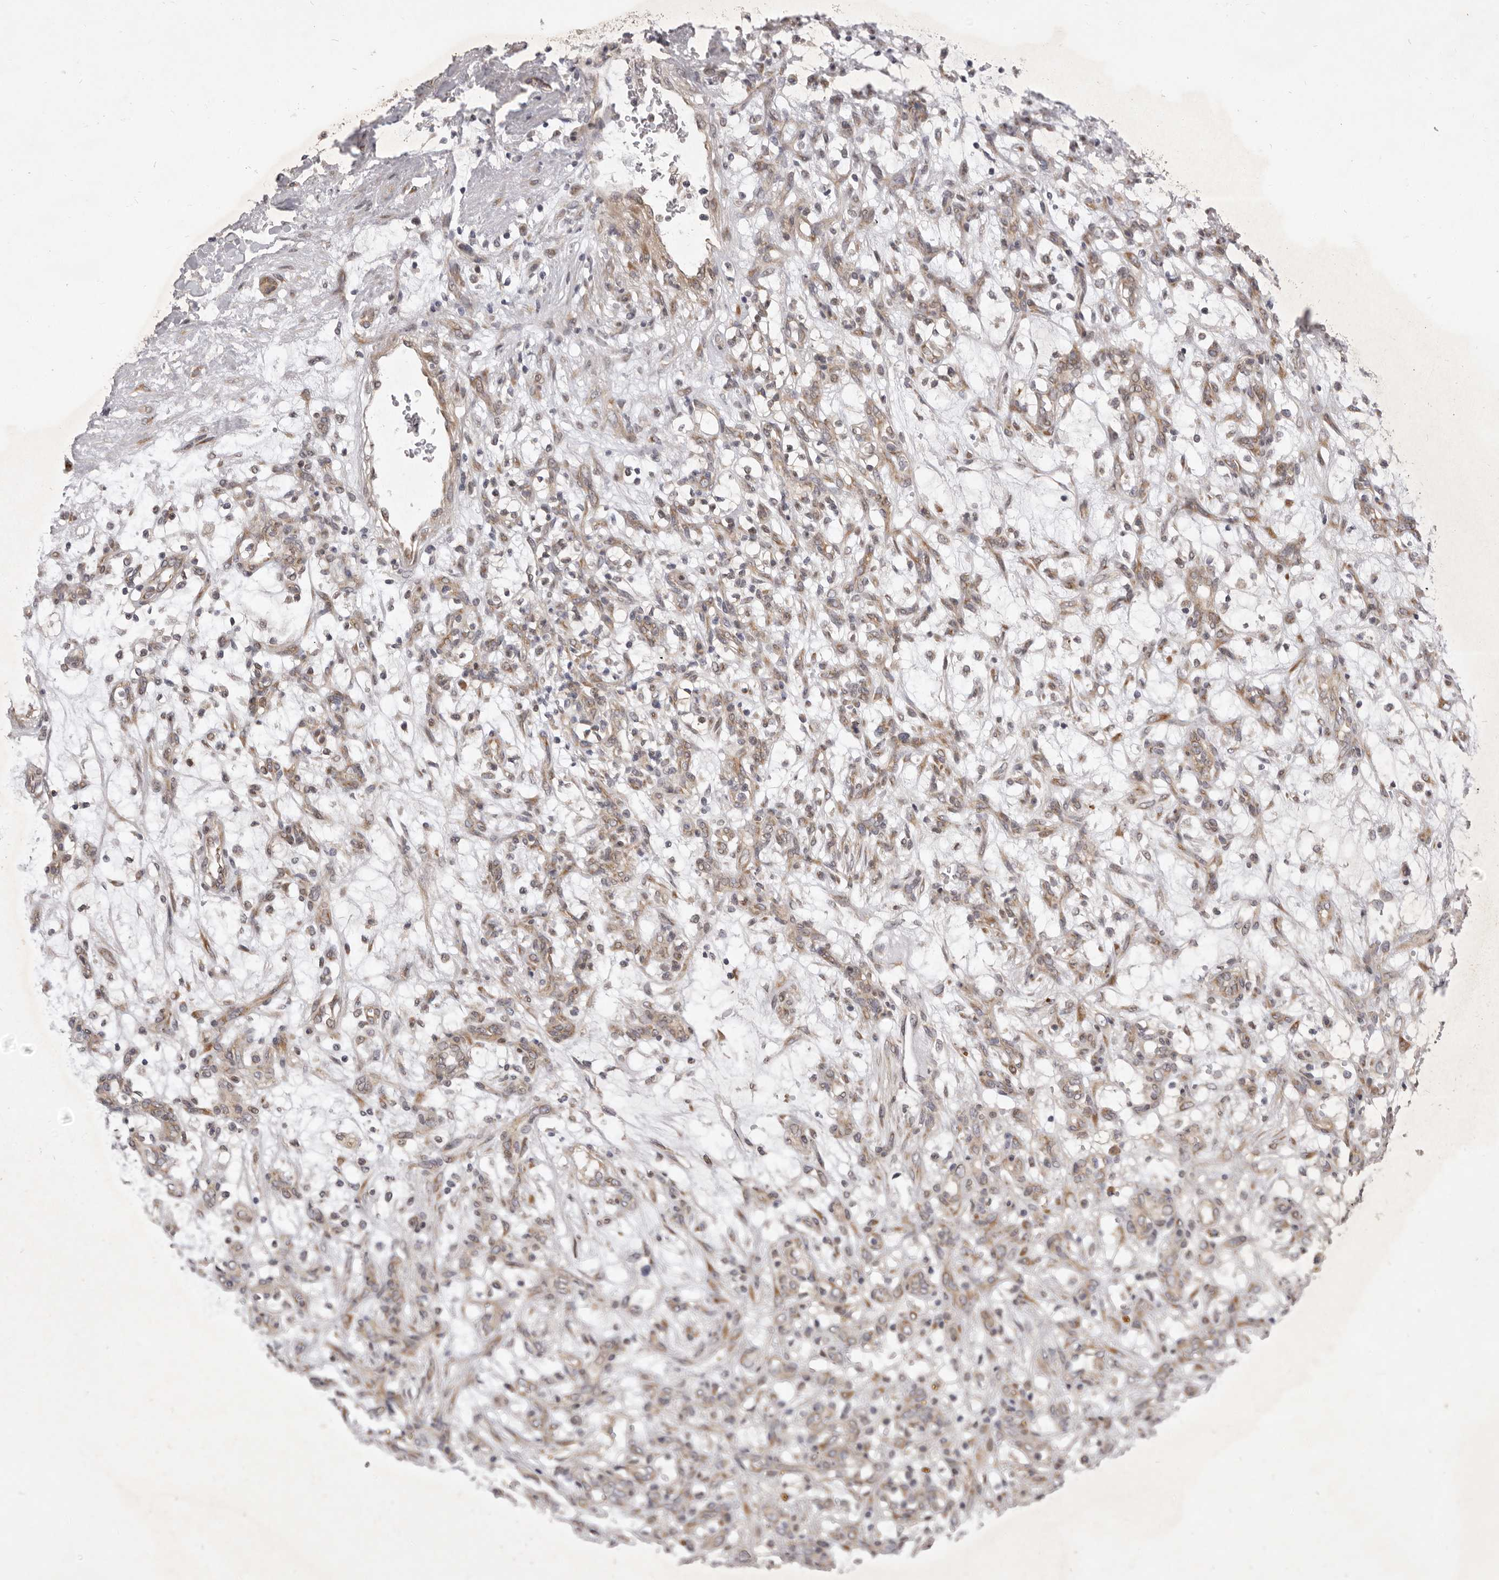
{"staining": {"intensity": "weak", "quantity": "<25%", "location": "cytoplasmic/membranous"}, "tissue": "renal cancer", "cell_type": "Tumor cells", "image_type": "cancer", "snomed": [{"axis": "morphology", "description": "Adenocarcinoma, NOS"}, {"axis": "topography", "description": "Kidney"}], "caption": "Immunohistochemical staining of human adenocarcinoma (renal) displays no significant staining in tumor cells.", "gene": "TBC1D8B", "patient": {"sex": "female", "age": 57}}